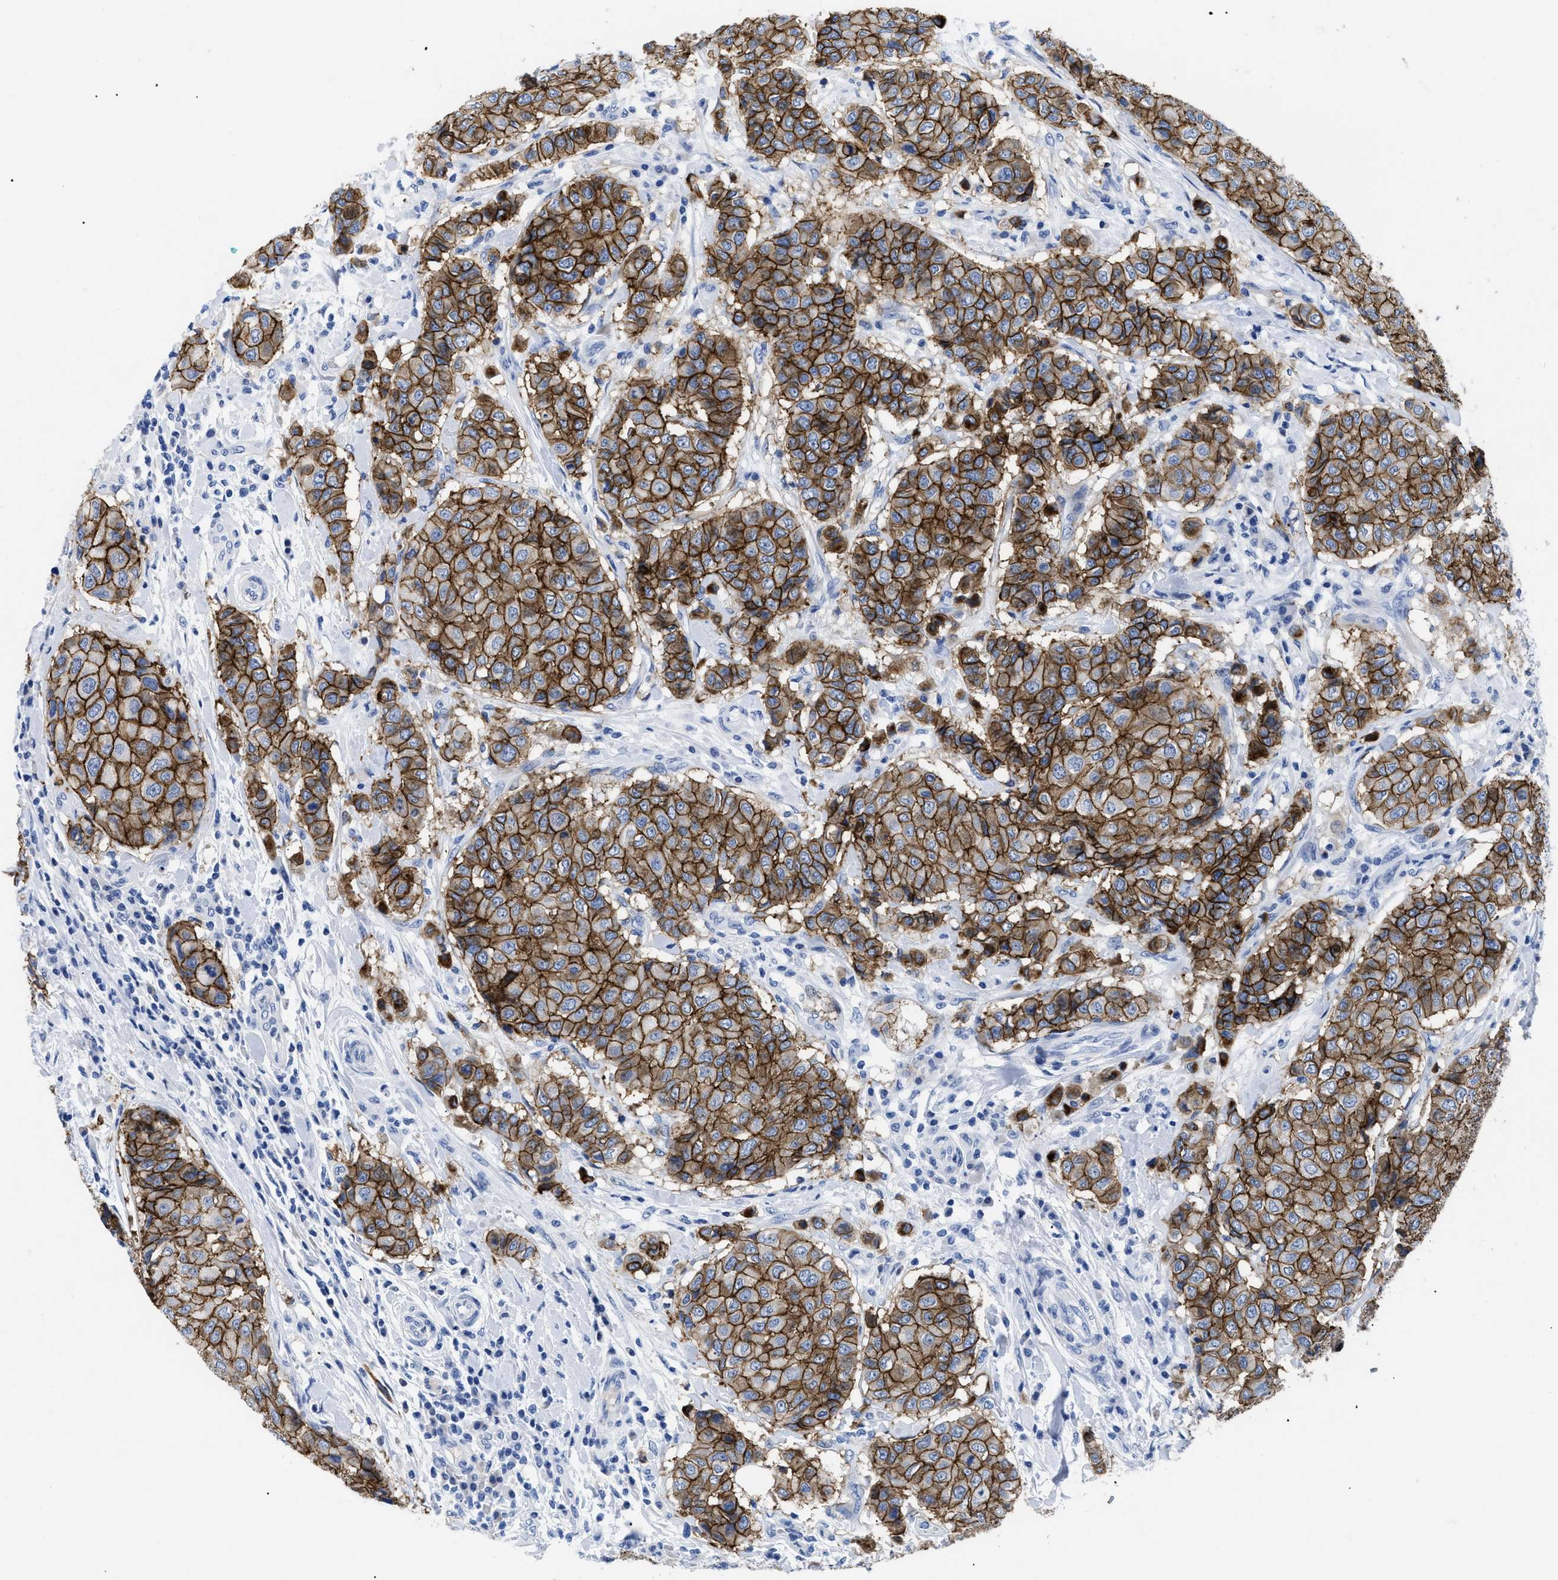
{"staining": {"intensity": "strong", "quantity": ">75%", "location": "cytoplasmic/membranous"}, "tissue": "breast cancer", "cell_type": "Tumor cells", "image_type": "cancer", "snomed": [{"axis": "morphology", "description": "Duct carcinoma"}, {"axis": "topography", "description": "Breast"}], "caption": "Immunohistochemistry (IHC) image of breast cancer stained for a protein (brown), which displays high levels of strong cytoplasmic/membranous expression in approximately >75% of tumor cells.", "gene": "TMEM68", "patient": {"sex": "female", "age": 27}}